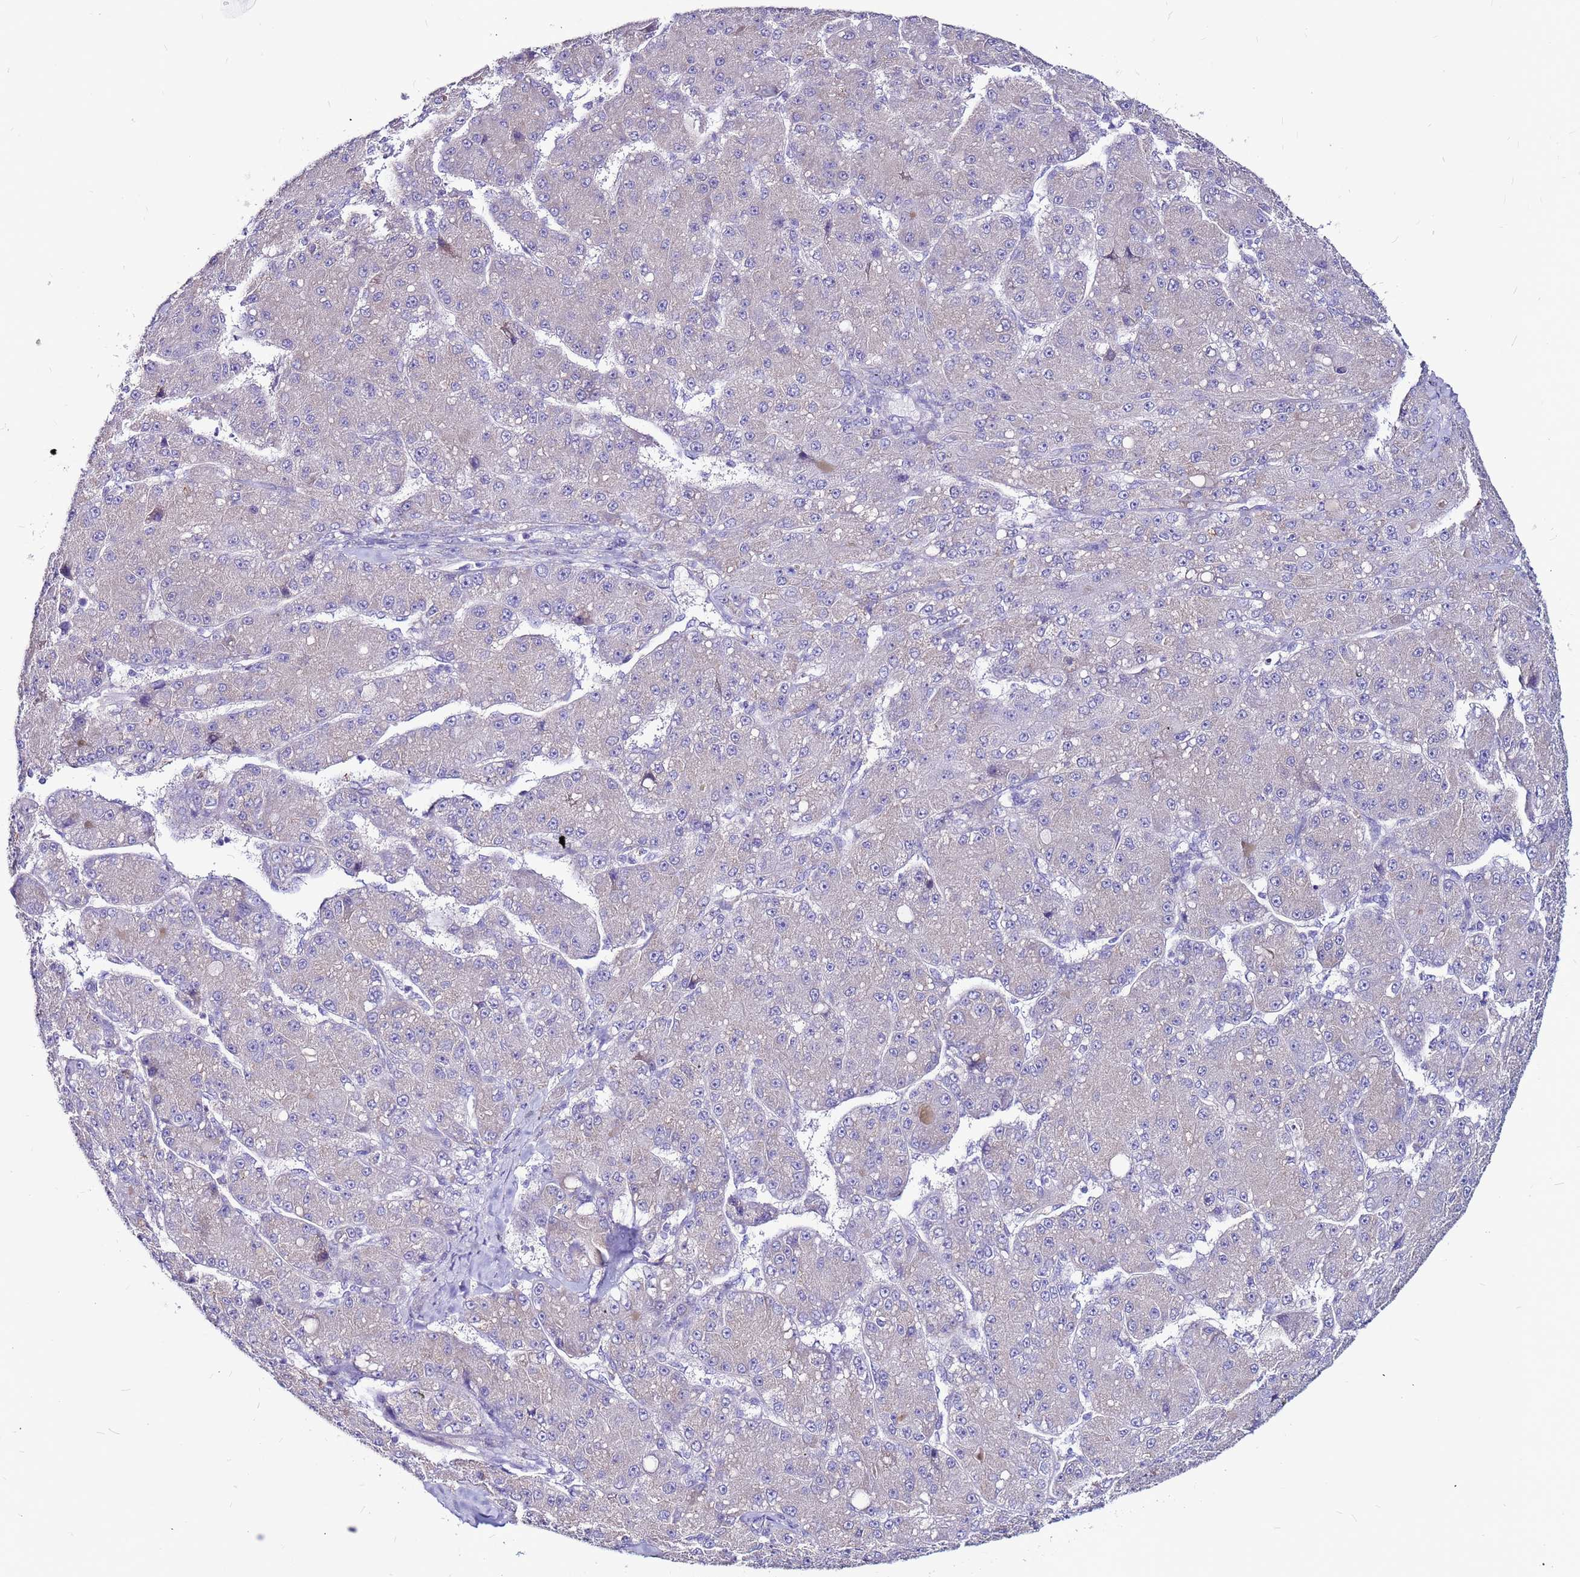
{"staining": {"intensity": "negative", "quantity": "none", "location": "none"}, "tissue": "liver cancer", "cell_type": "Tumor cells", "image_type": "cancer", "snomed": [{"axis": "morphology", "description": "Carcinoma, Hepatocellular, NOS"}, {"axis": "topography", "description": "Liver"}], "caption": "High power microscopy photomicrograph of an immunohistochemistry image of liver hepatocellular carcinoma, revealing no significant staining in tumor cells.", "gene": "SLC44A3", "patient": {"sex": "male", "age": 67}}